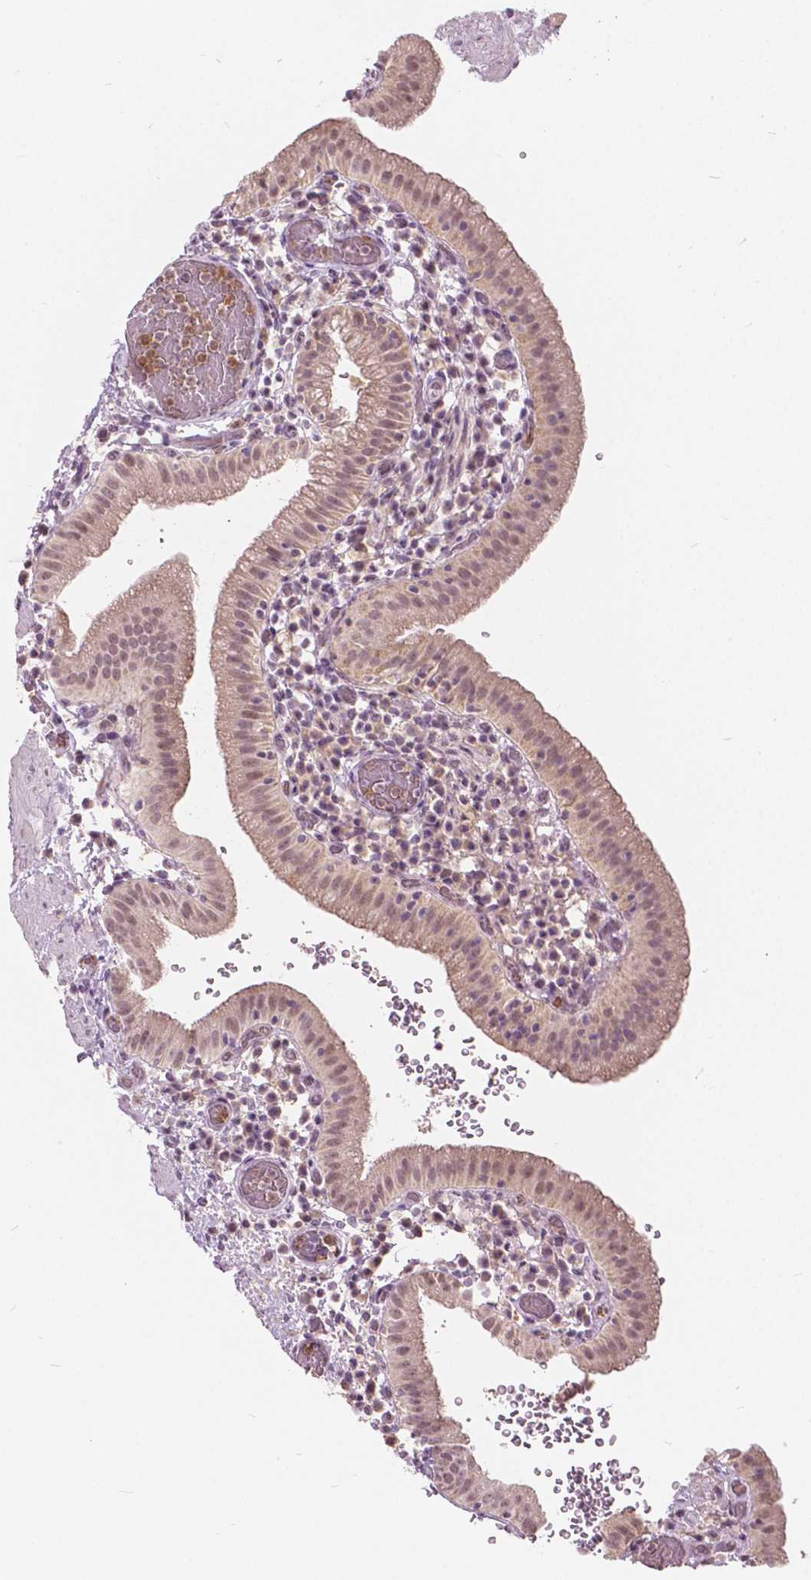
{"staining": {"intensity": "weak", "quantity": ">75%", "location": "cytoplasmic/membranous,nuclear"}, "tissue": "gallbladder", "cell_type": "Glandular cells", "image_type": "normal", "snomed": [{"axis": "morphology", "description": "Normal tissue, NOS"}, {"axis": "topography", "description": "Gallbladder"}], "caption": "This histopathology image shows IHC staining of normal human gallbladder, with low weak cytoplasmic/membranous,nuclear positivity in approximately >75% of glandular cells.", "gene": "DLX6", "patient": {"sex": "male", "age": 26}}